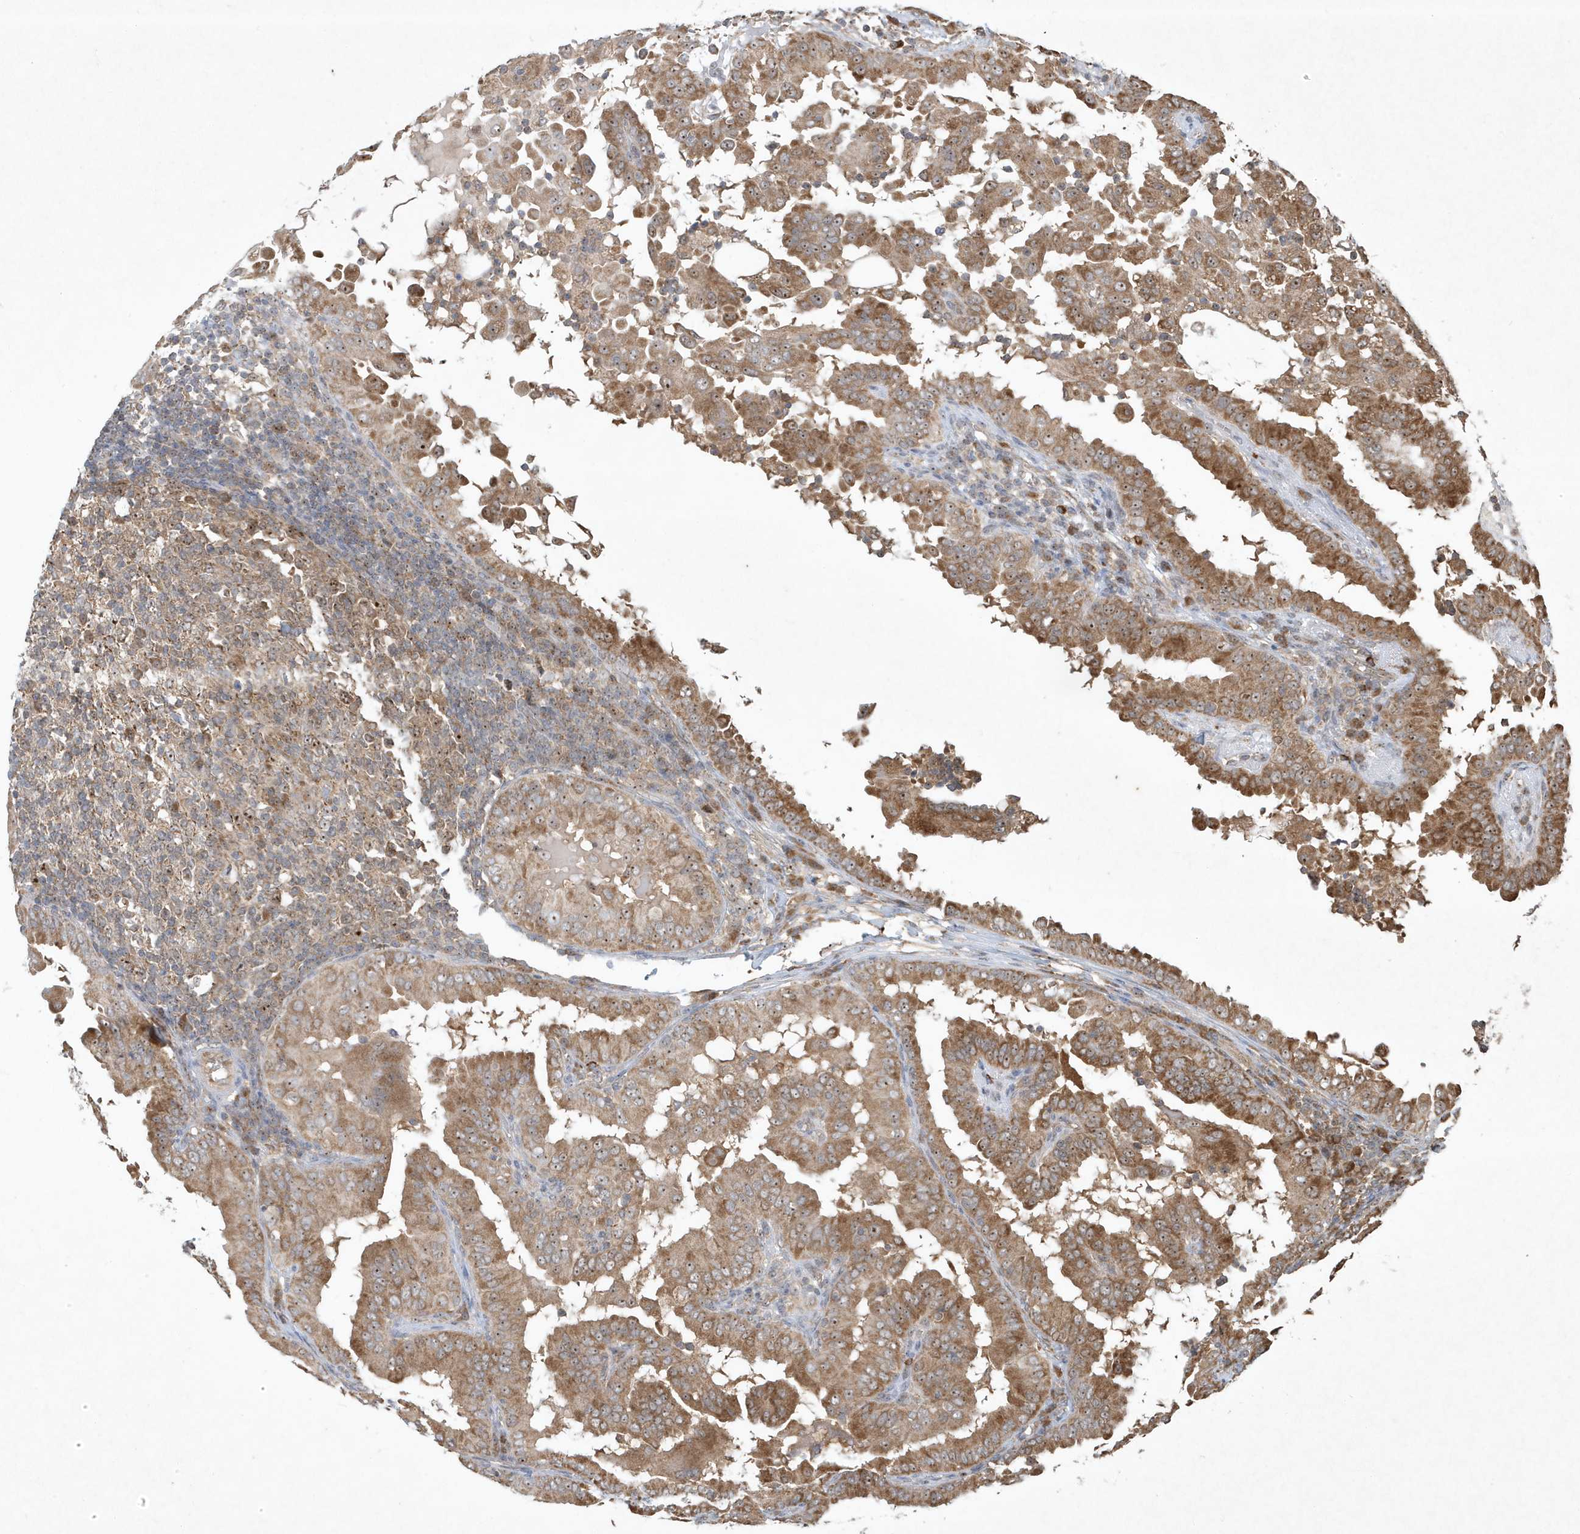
{"staining": {"intensity": "moderate", "quantity": ">75%", "location": "cytoplasmic/membranous,nuclear"}, "tissue": "thyroid cancer", "cell_type": "Tumor cells", "image_type": "cancer", "snomed": [{"axis": "morphology", "description": "Papillary adenocarcinoma, NOS"}, {"axis": "topography", "description": "Thyroid gland"}], "caption": "An immunohistochemistry (IHC) image of neoplastic tissue is shown. Protein staining in brown shows moderate cytoplasmic/membranous and nuclear positivity in papillary adenocarcinoma (thyroid) within tumor cells.", "gene": "ABCB9", "patient": {"sex": "male", "age": 33}}